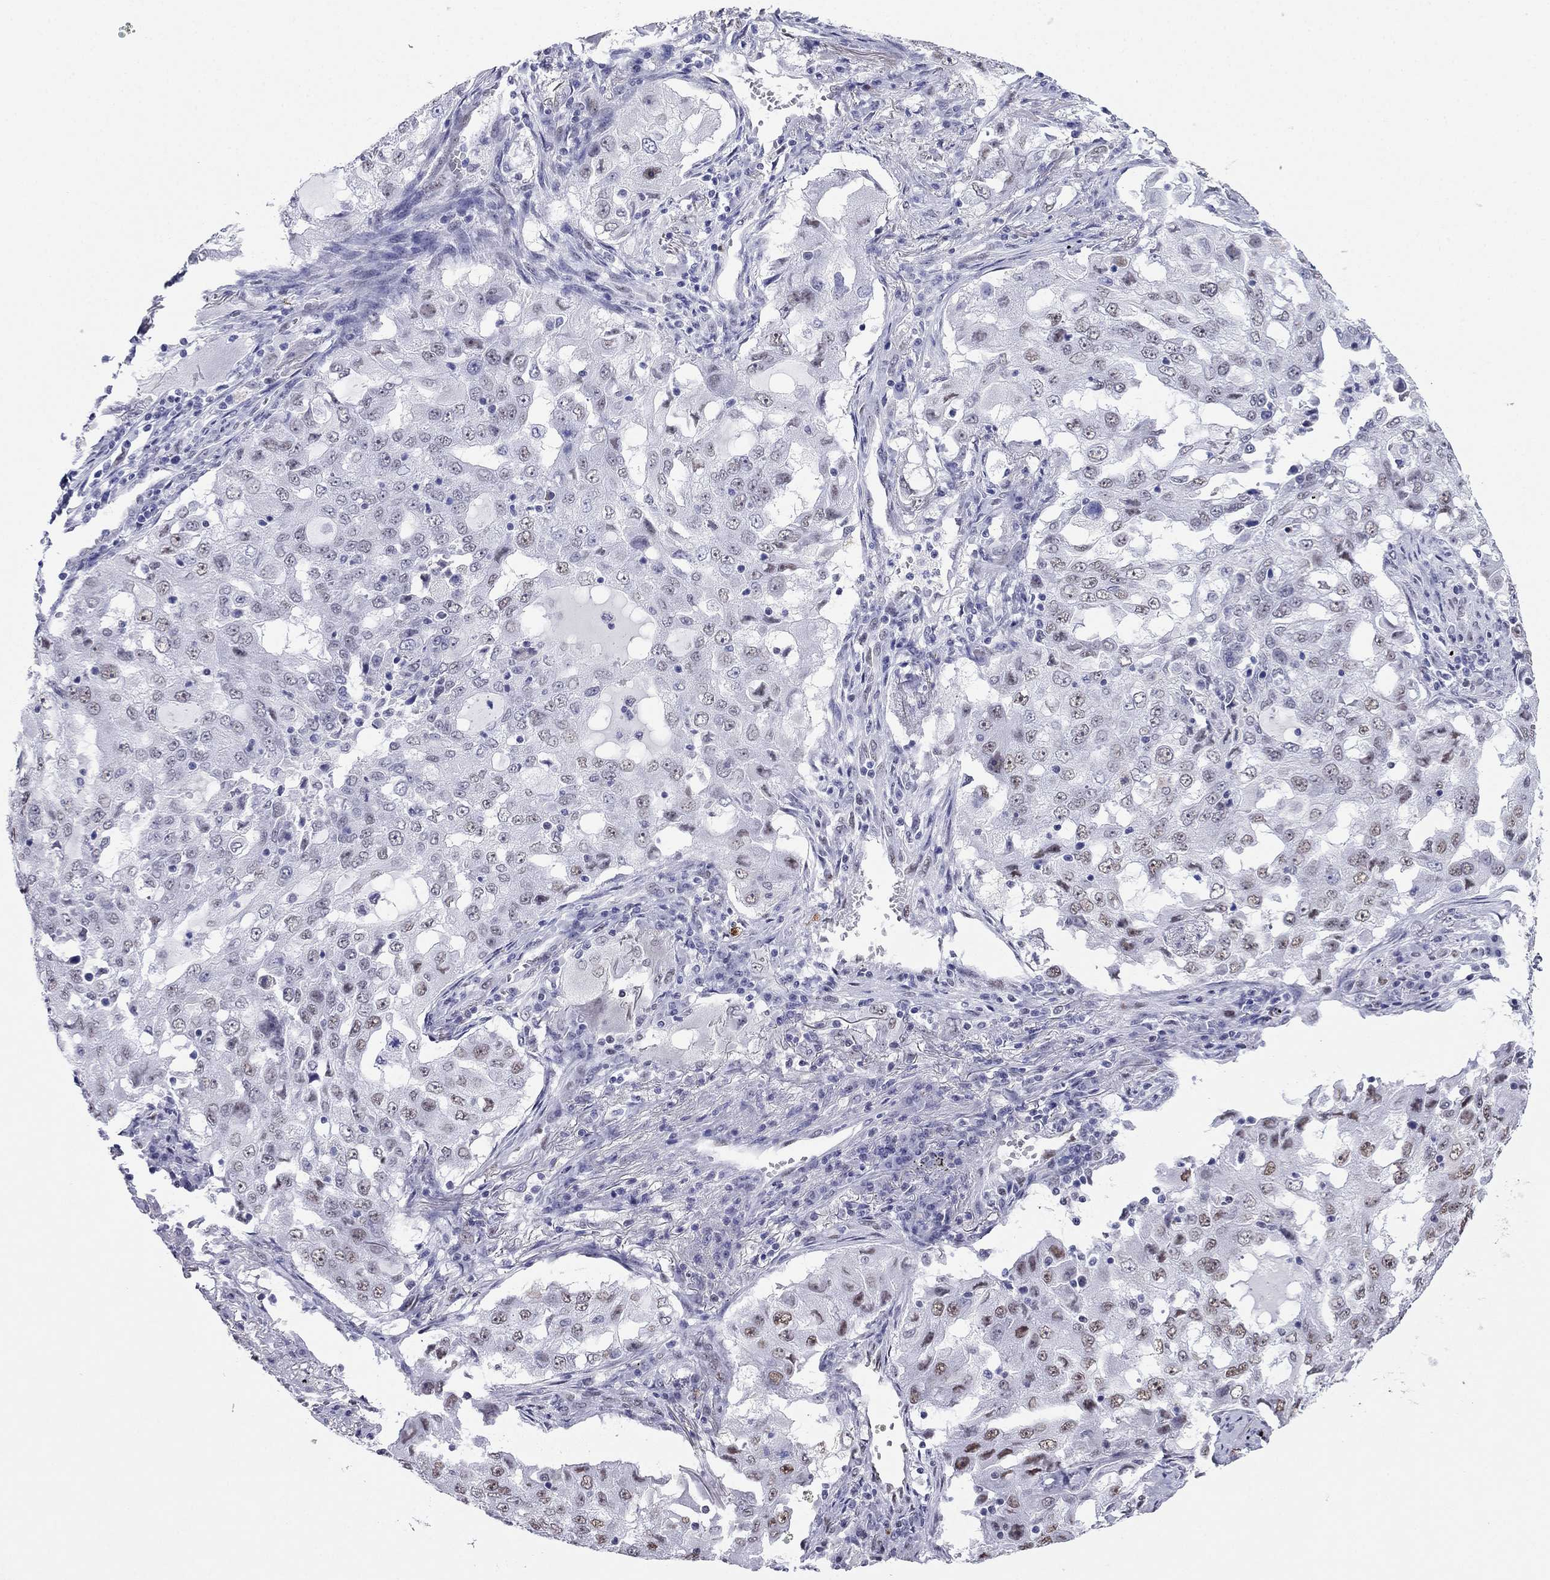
{"staining": {"intensity": "moderate", "quantity": "<25%", "location": "nuclear"}, "tissue": "lung cancer", "cell_type": "Tumor cells", "image_type": "cancer", "snomed": [{"axis": "morphology", "description": "Adenocarcinoma, NOS"}, {"axis": "topography", "description": "Lung"}], "caption": "This is an image of immunohistochemistry staining of lung cancer (adenocarcinoma), which shows moderate positivity in the nuclear of tumor cells.", "gene": "PPM1G", "patient": {"sex": "female", "age": 61}}